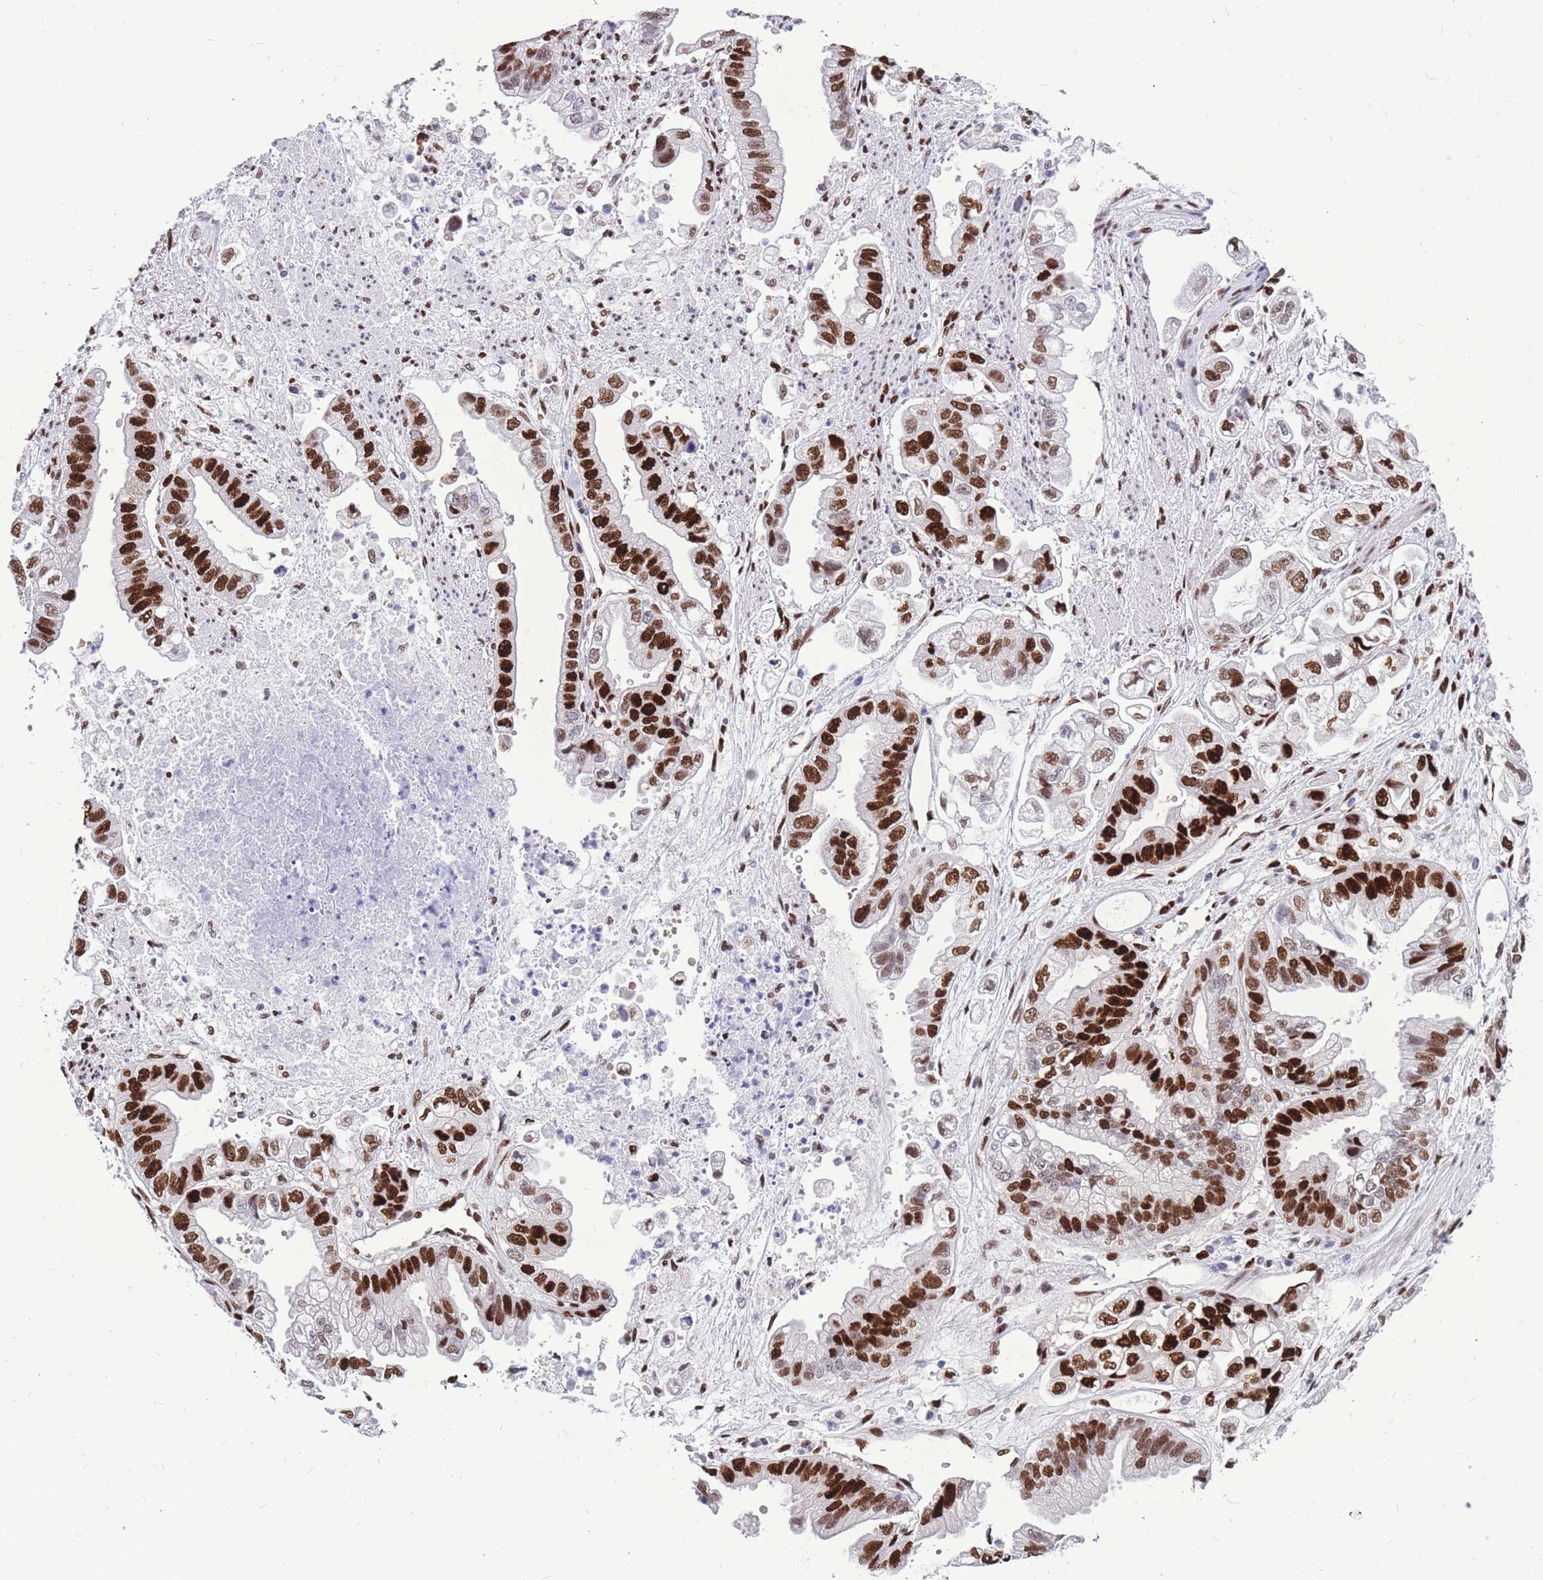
{"staining": {"intensity": "strong", "quantity": "25%-75%", "location": "nuclear"}, "tissue": "stomach cancer", "cell_type": "Tumor cells", "image_type": "cancer", "snomed": [{"axis": "morphology", "description": "Adenocarcinoma, NOS"}, {"axis": "topography", "description": "Stomach"}], "caption": "Strong nuclear staining is present in approximately 25%-75% of tumor cells in adenocarcinoma (stomach). (DAB = brown stain, brightfield microscopy at high magnification).", "gene": "NASP", "patient": {"sex": "male", "age": 62}}